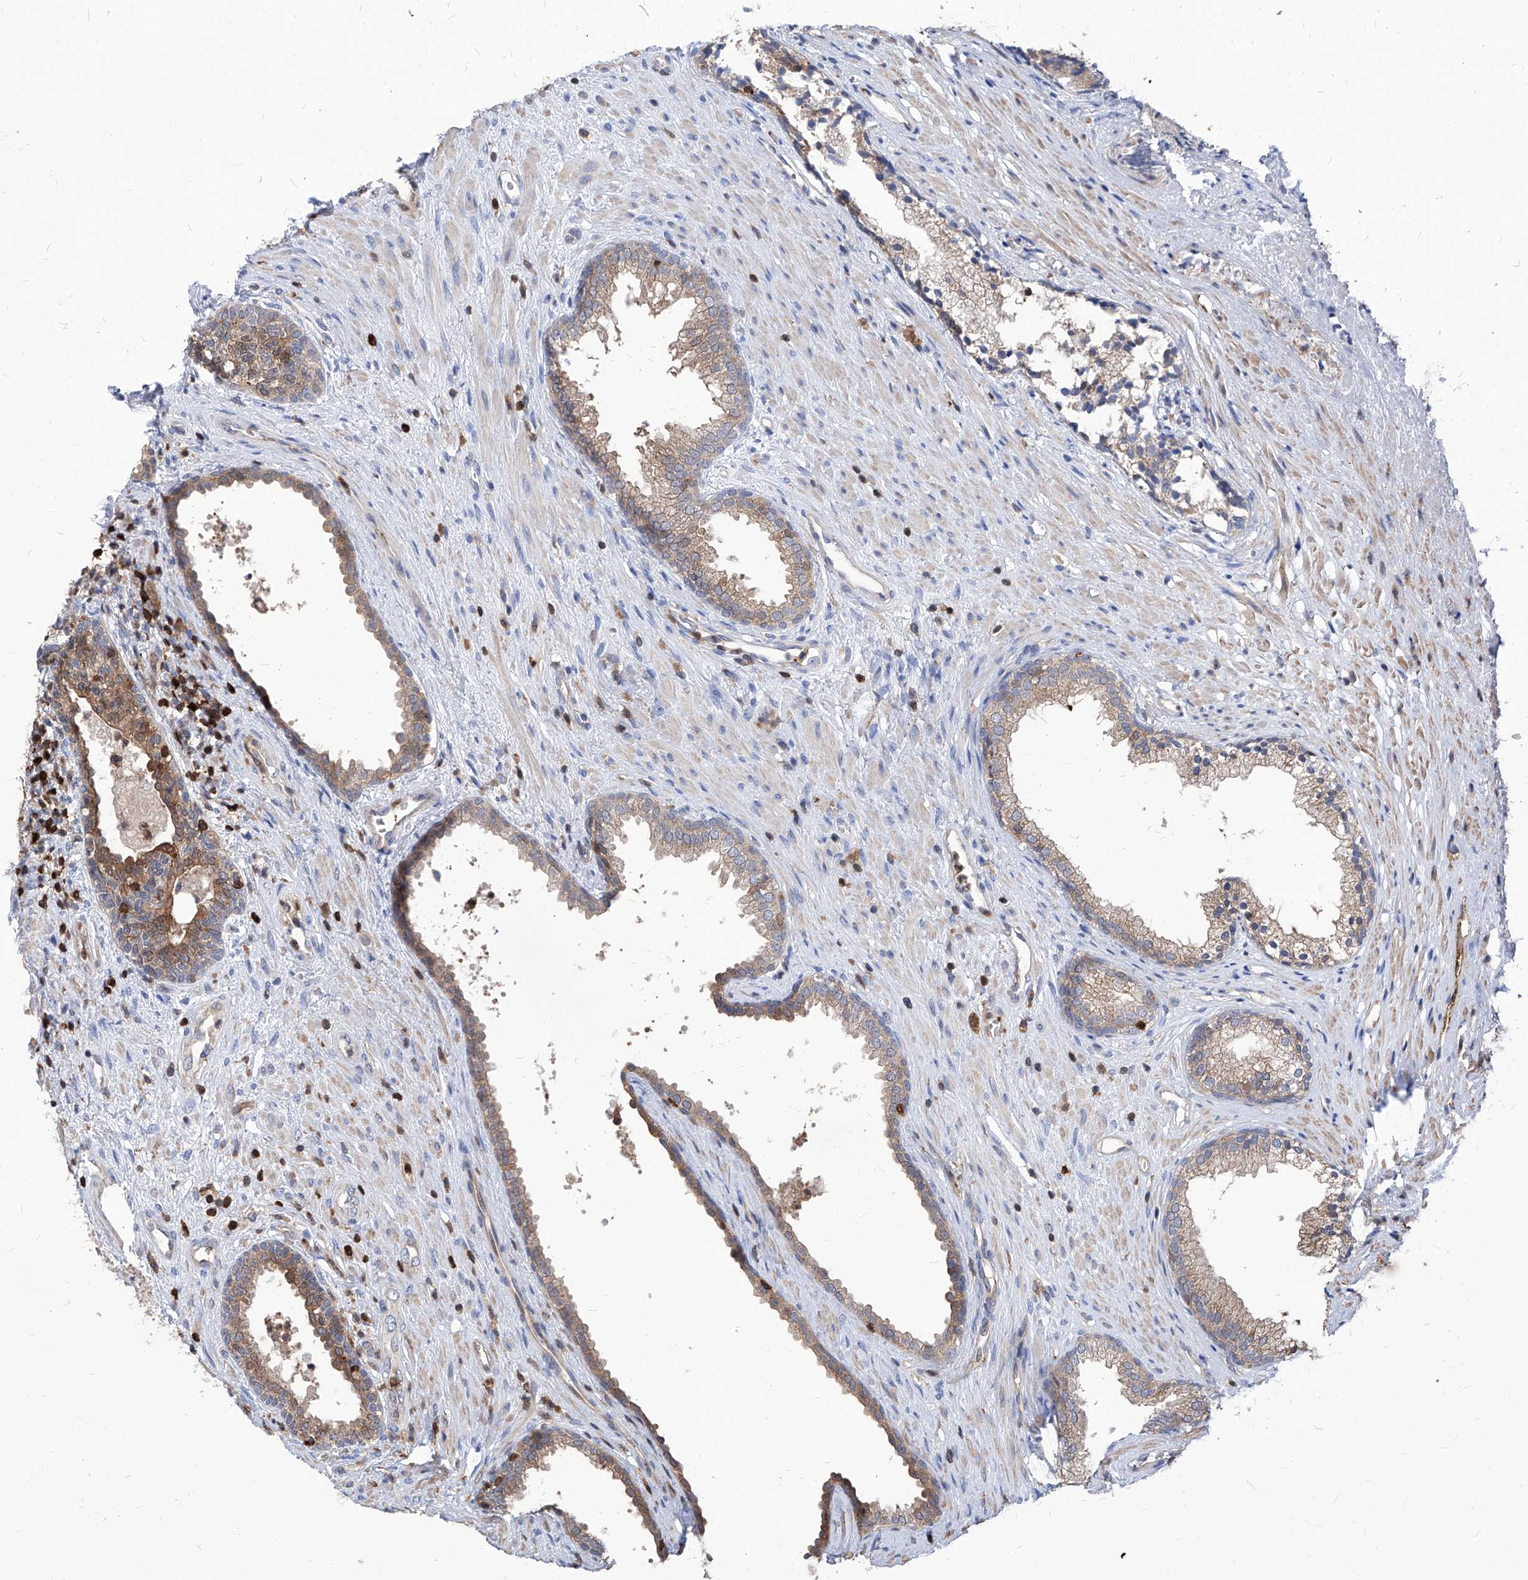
{"staining": {"intensity": "moderate", "quantity": "<25%", "location": "cytoplasmic/membranous,nuclear"}, "tissue": "prostate", "cell_type": "Glandular cells", "image_type": "normal", "snomed": [{"axis": "morphology", "description": "Normal tissue, NOS"}, {"axis": "topography", "description": "Prostate"}], "caption": "This is an image of immunohistochemistry (IHC) staining of benign prostate, which shows moderate expression in the cytoplasmic/membranous,nuclear of glandular cells.", "gene": "ABRACL", "patient": {"sex": "male", "age": 76}}